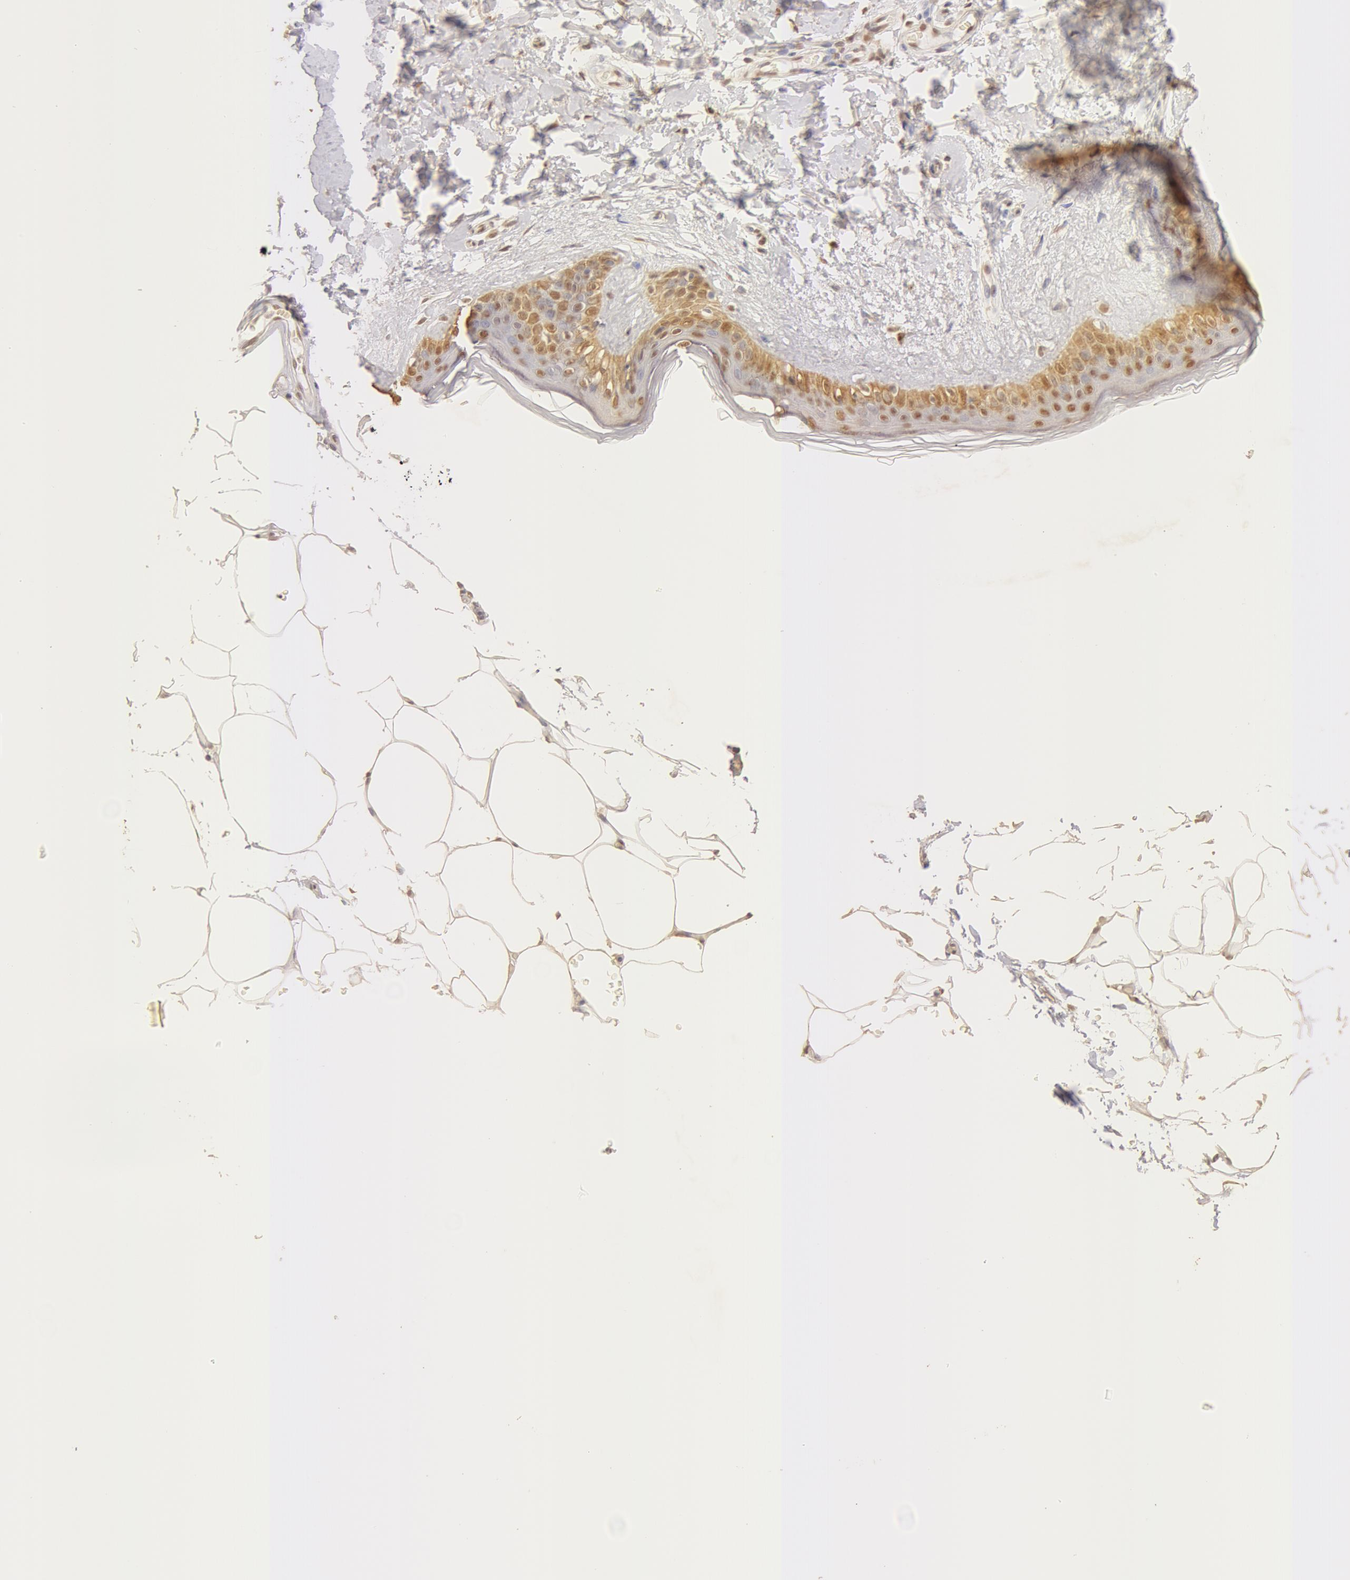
{"staining": {"intensity": "moderate", "quantity": ">75%", "location": "nuclear"}, "tissue": "skin", "cell_type": "Fibroblasts", "image_type": "normal", "snomed": [{"axis": "morphology", "description": "Normal tissue, NOS"}, {"axis": "topography", "description": "Skin"}], "caption": "DAB (3,3'-diaminobenzidine) immunohistochemical staining of normal skin demonstrates moderate nuclear protein staining in about >75% of fibroblasts. Immunohistochemistry stains the protein of interest in brown and the nuclei are stained blue.", "gene": "SNRNP70", "patient": {"sex": "female", "age": 56}}